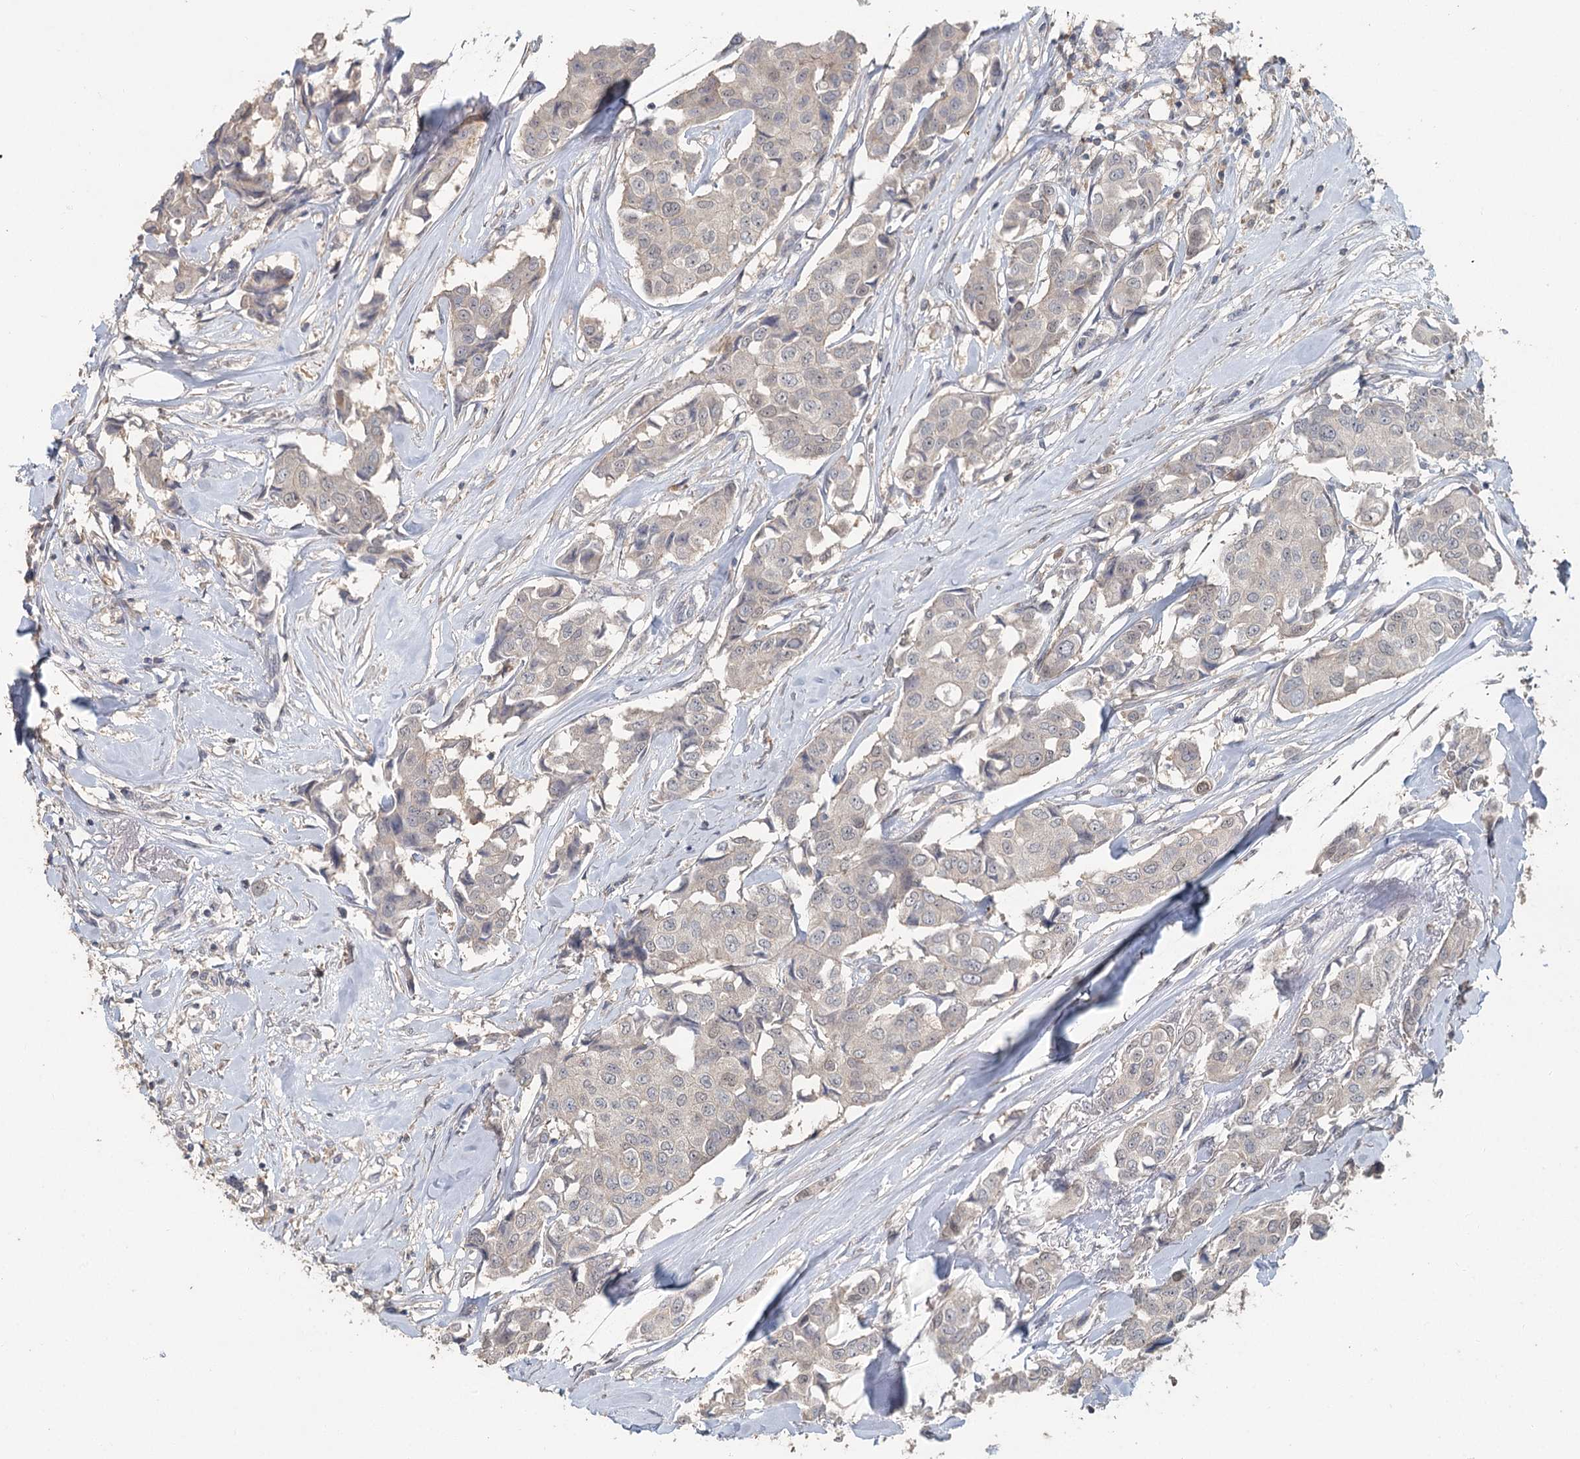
{"staining": {"intensity": "negative", "quantity": "none", "location": "none"}, "tissue": "breast cancer", "cell_type": "Tumor cells", "image_type": "cancer", "snomed": [{"axis": "morphology", "description": "Duct carcinoma"}, {"axis": "topography", "description": "Breast"}], "caption": "Histopathology image shows no protein staining in tumor cells of invasive ductal carcinoma (breast) tissue.", "gene": "ADK", "patient": {"sex": "female", "age": 80}}